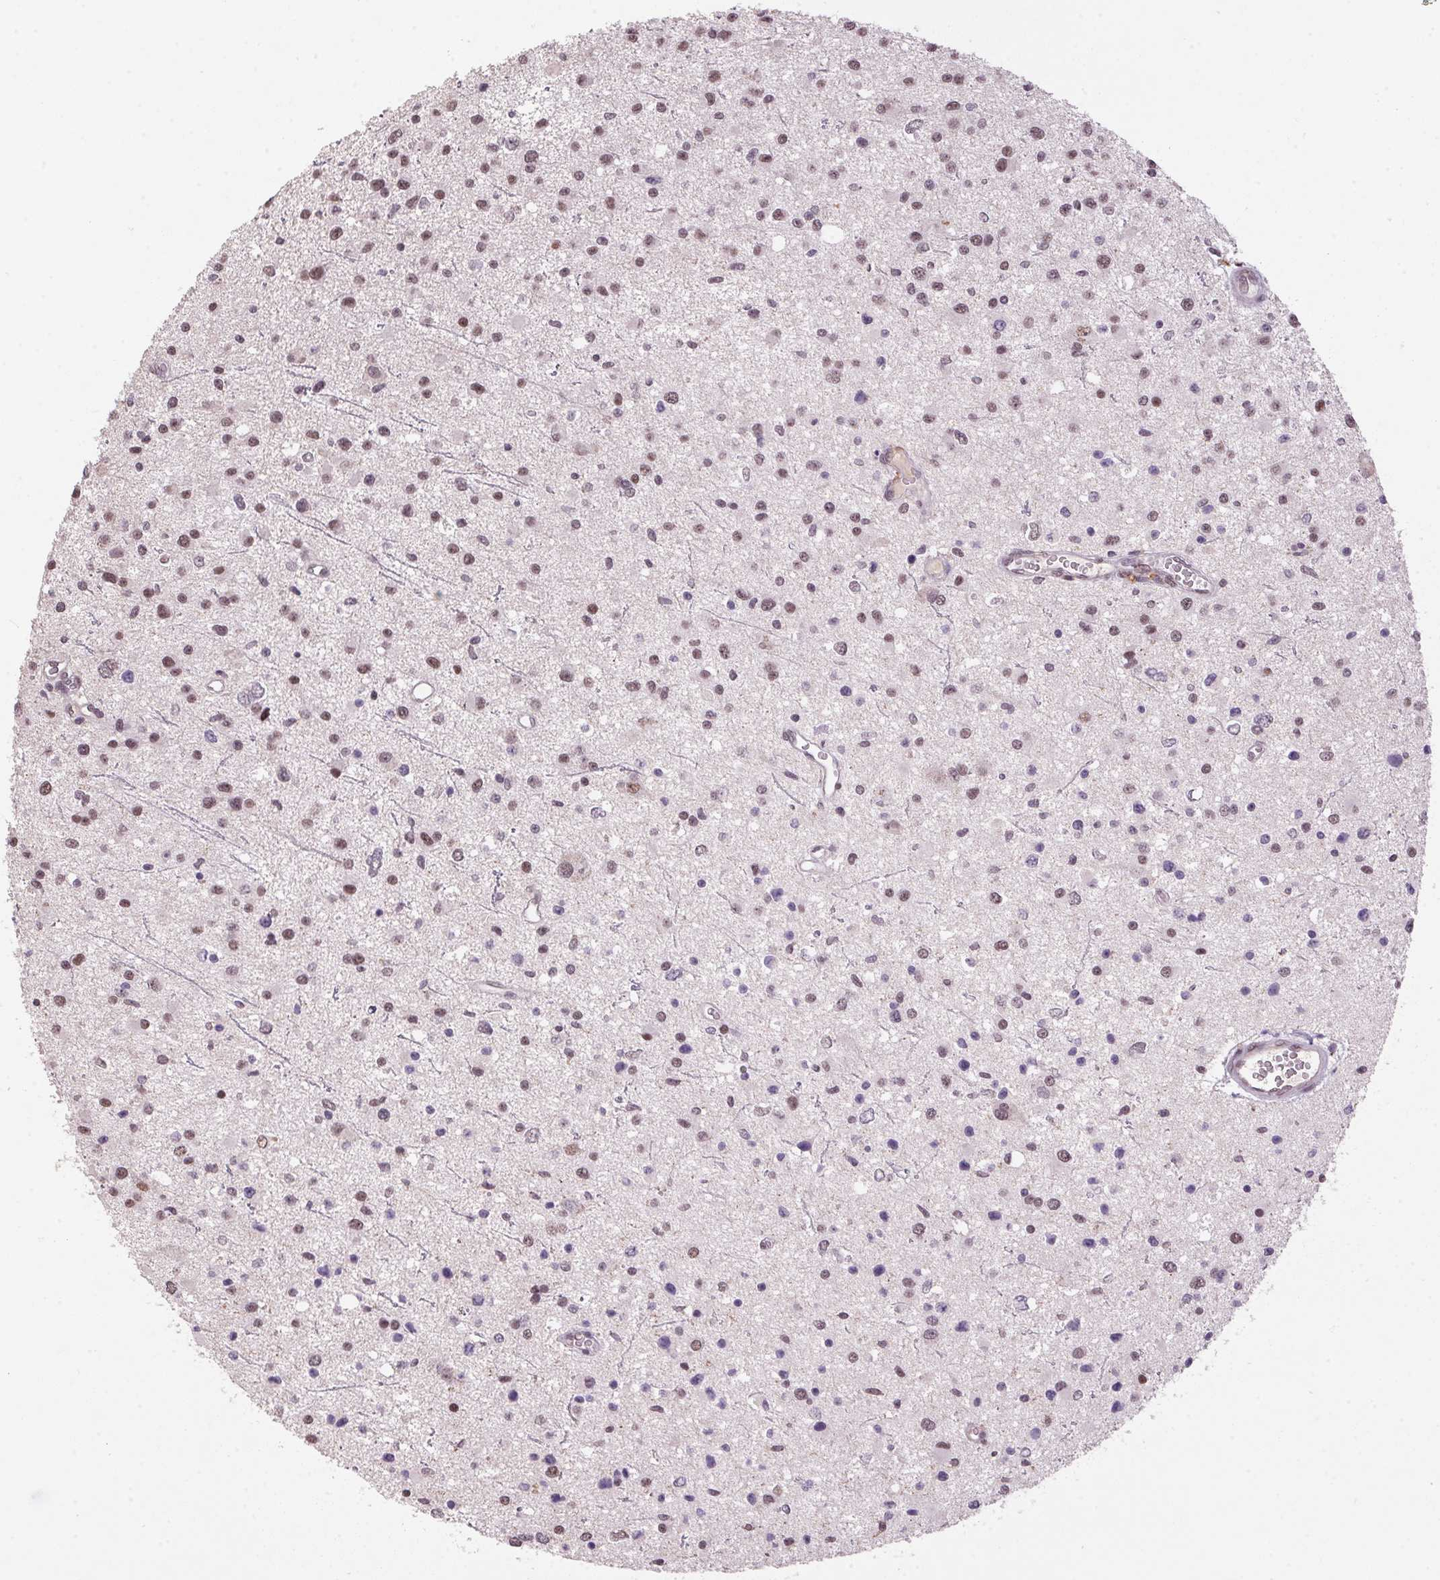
{"staining": {"intensity": "moderate", "quantity": "25%-75%", "location": "nuclear"}, "tissue": "glioma", "cell_type": "Tumor cells", "image_type": "cancer", "snomed": [{"axis": "morphology", "description": "Glioma, malignant, Low grade"}, {"axis": "topography", "description": "Brain"}], "caption": "Protein positivity by immunohistochemistry exhibits moderate nuclear staining in about 25%-75% of tumor cells in glioma. The staining was performed using DAB, with brown indicating positive protein expression. Nuclei are stained blue with hematoxylin.", "gene": "ZBTB4", "patient": {"sex": "male", "age": 43}}